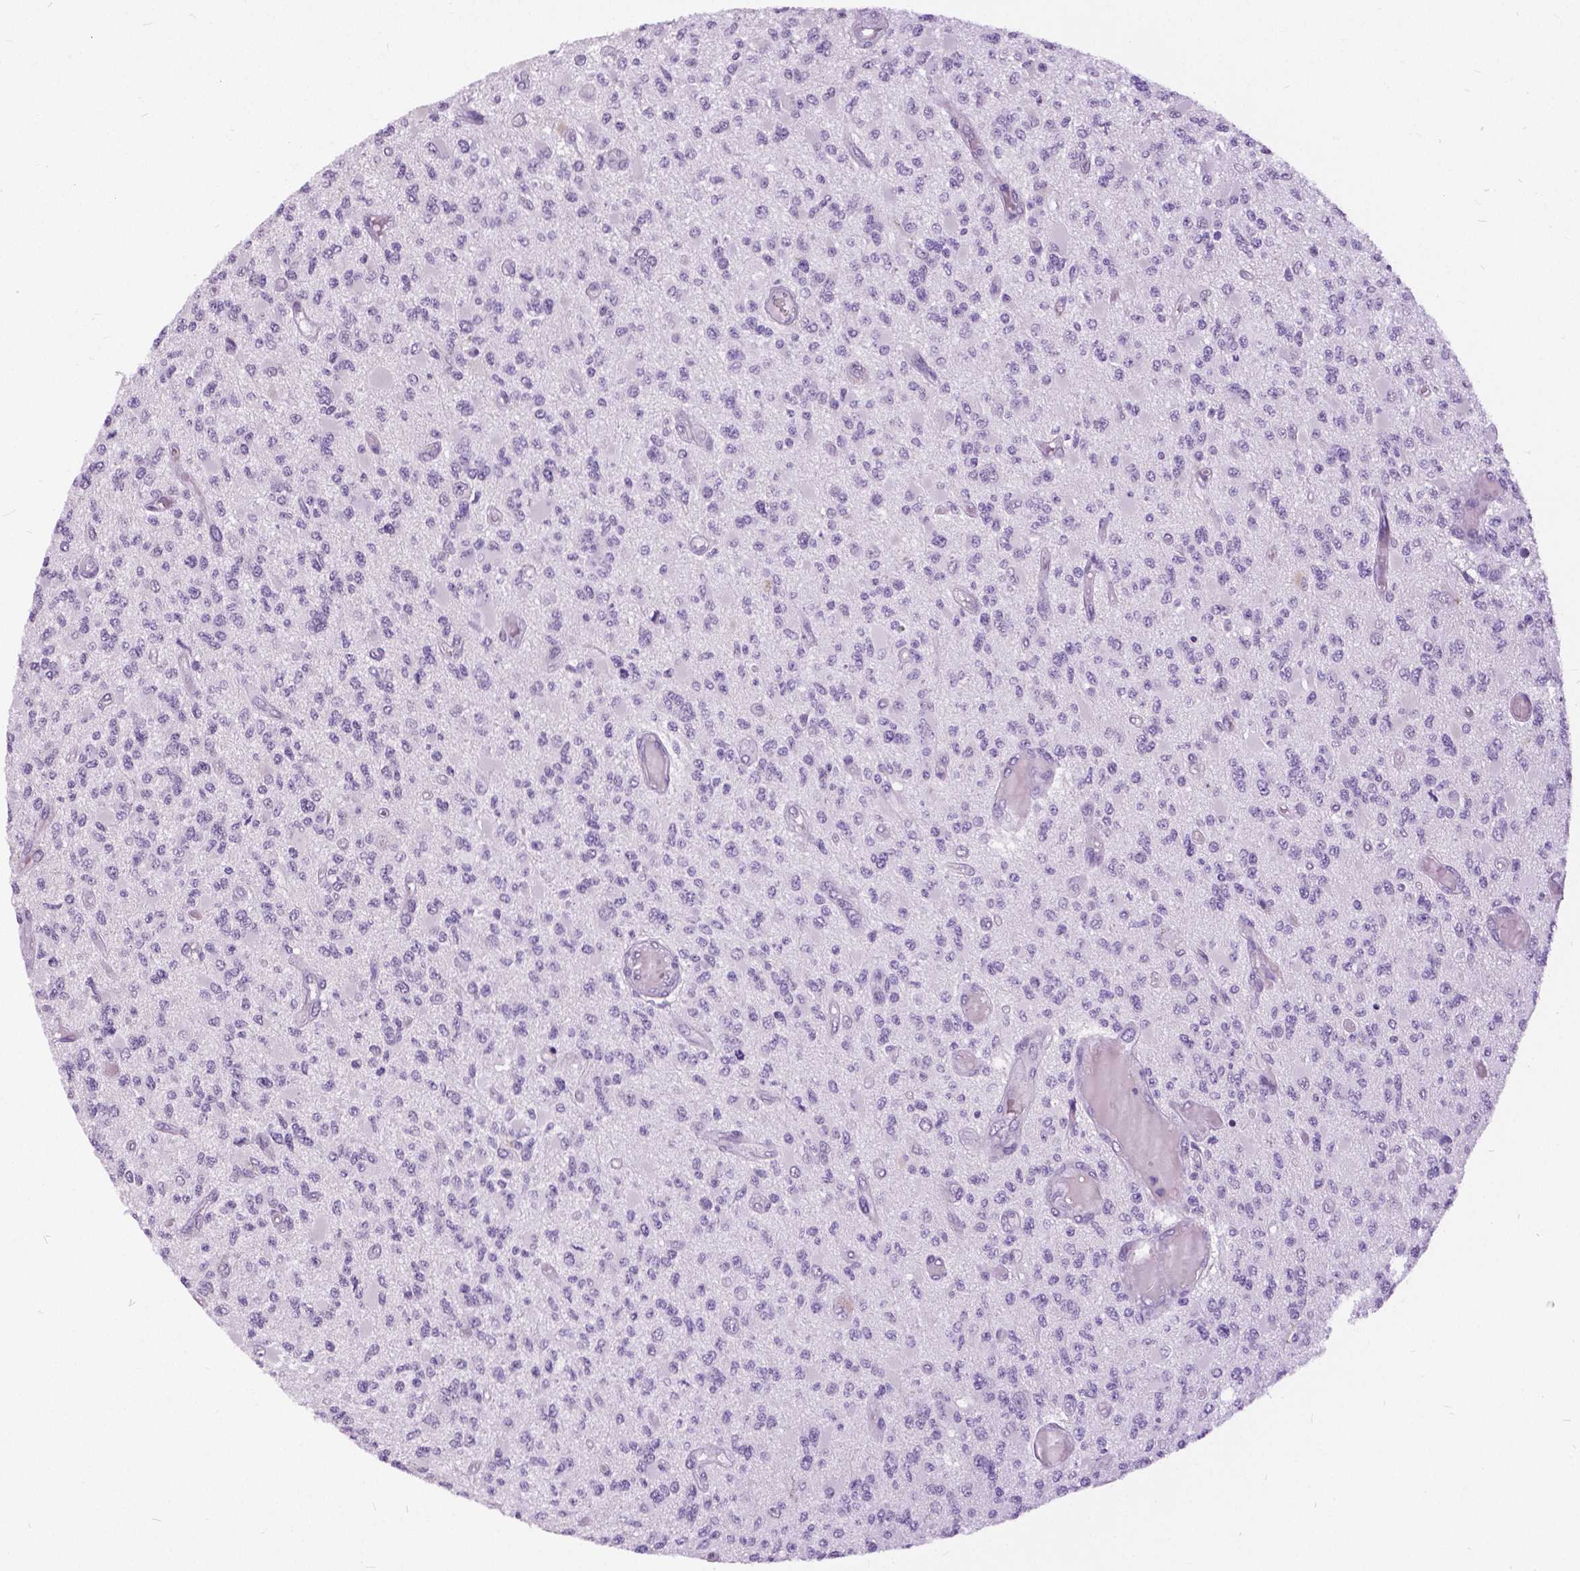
{"staining": {"intensity": "negative", "quantity": "none", "location": "none"}, "tissue": "glioma", "cell_type": "Tumor cells", "image_type": "cancer", "snomed": [{"axis": "morphology", "description": "Glioma, malignant, High grade"}, {"axis": "topography", "description": "Brain"}], "caption": "The micrograph displays no significant expression in tumor cells of glioma. (DAB IHC with hematoxylin counter stain).", "gene": "MYOM1", "patient": {"sex": "female", "age": 63}}